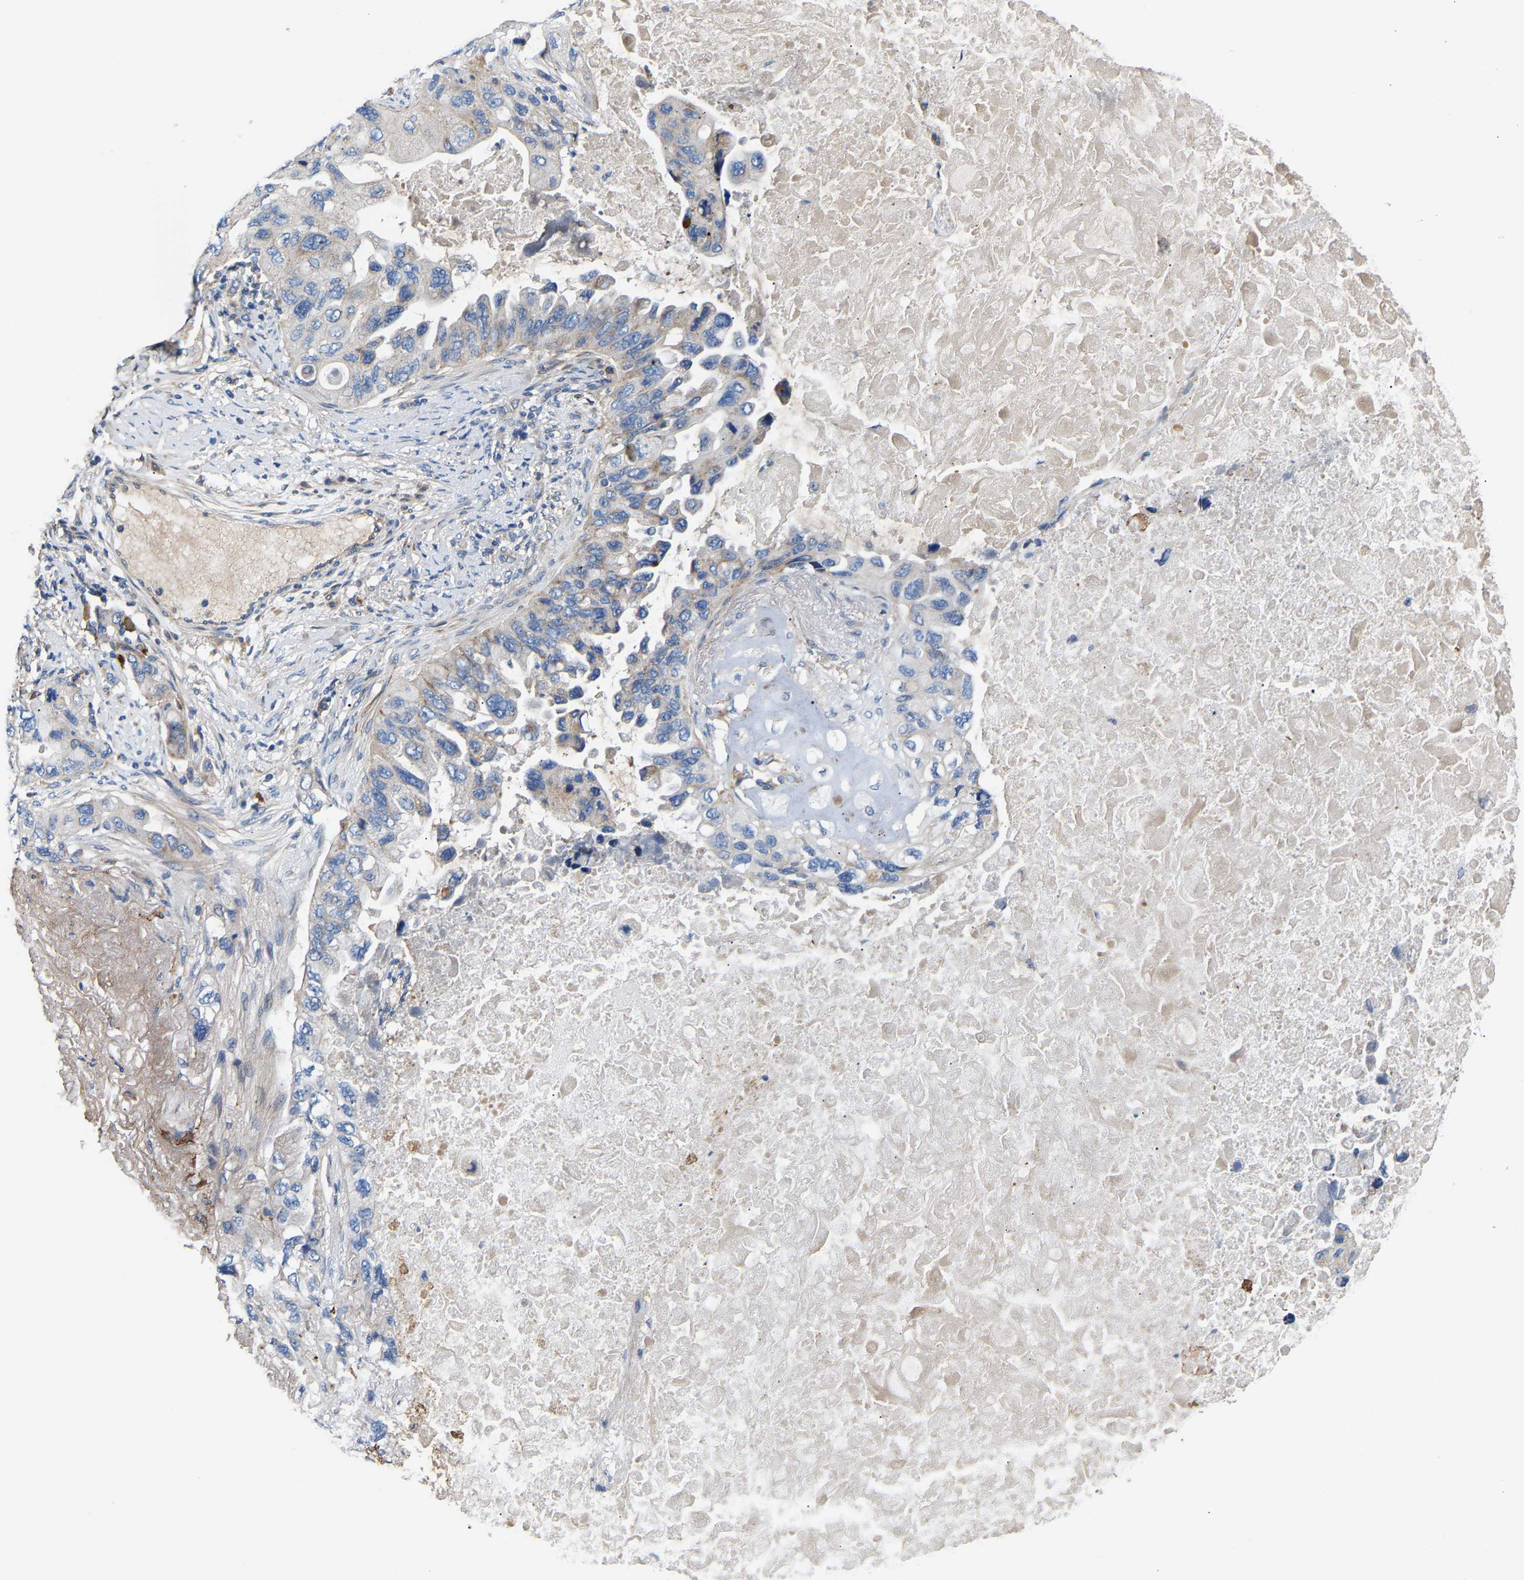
{"staining": {"intensity": "negative", "quantity": "none", "location": "none"}, "tissue": "lung cancer", "cell_type": "Tumor cells", "image_type": "cancer", "snomed": [{"axis": "morphology", "description": "Squamous cell carcinoma, NOS"}, {"axis": "topography", "description": "Lung"}], "caption": "This is an immunohistochemistry (IHC) image of lung cancer. There is no expression in tumor cells.", "gene": "CCDC171", "patient": {"sex": "female", "age": 73}}